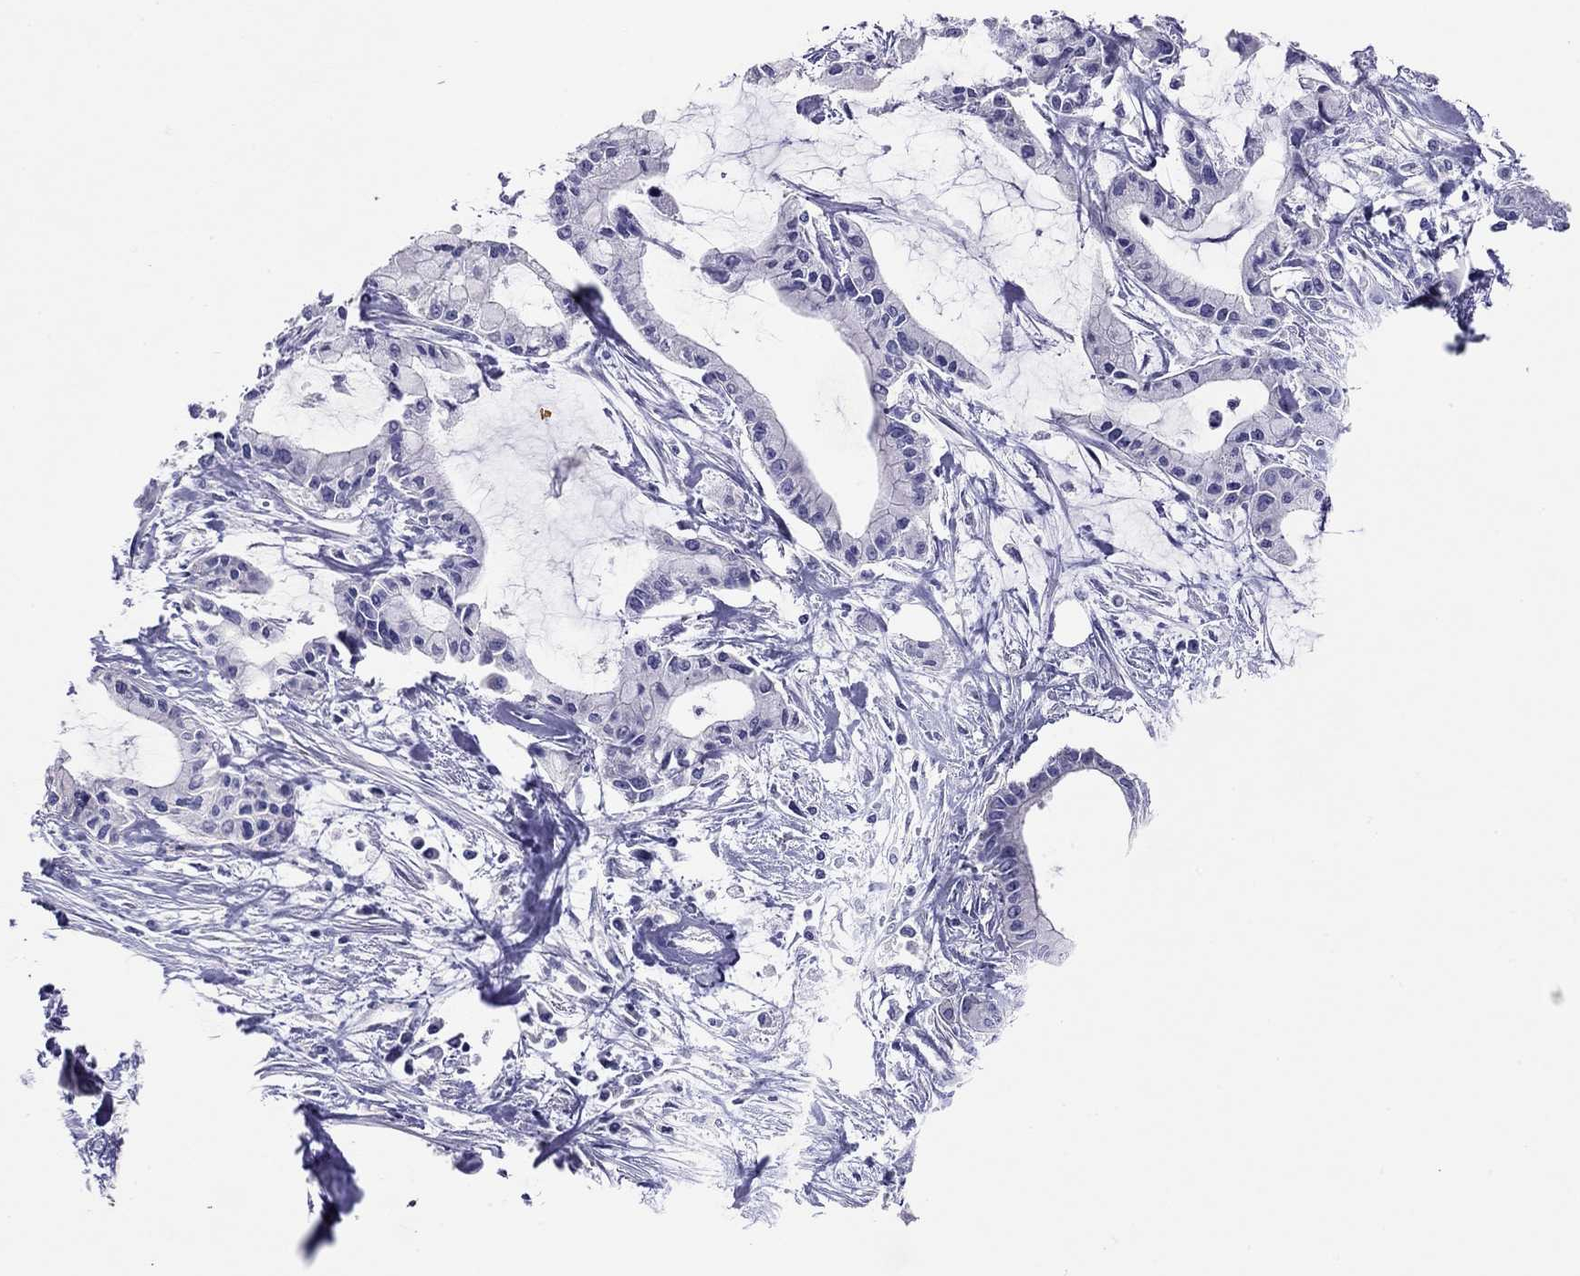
{"staining": {"intensity": "negative", "quantity": "none", "location": "none"}, "tissue": "pancreatic cancer", "cell_type": "Tumor cells", "image_type": "cancer", "snomed": [{"axis": "morphology", "description": "Adenocarcinoma, NOS"}, {"axis": "topography", "description": "Pancreas"}], "caption": "High power microscopy micrograph of an immunohistochemistry (IHC) image of pancreatic adenocarcinoma, revealing no significant expression in tumor cells.", "gene": "CAPNS2", "patient": {"sex": "male", "age": 48}}